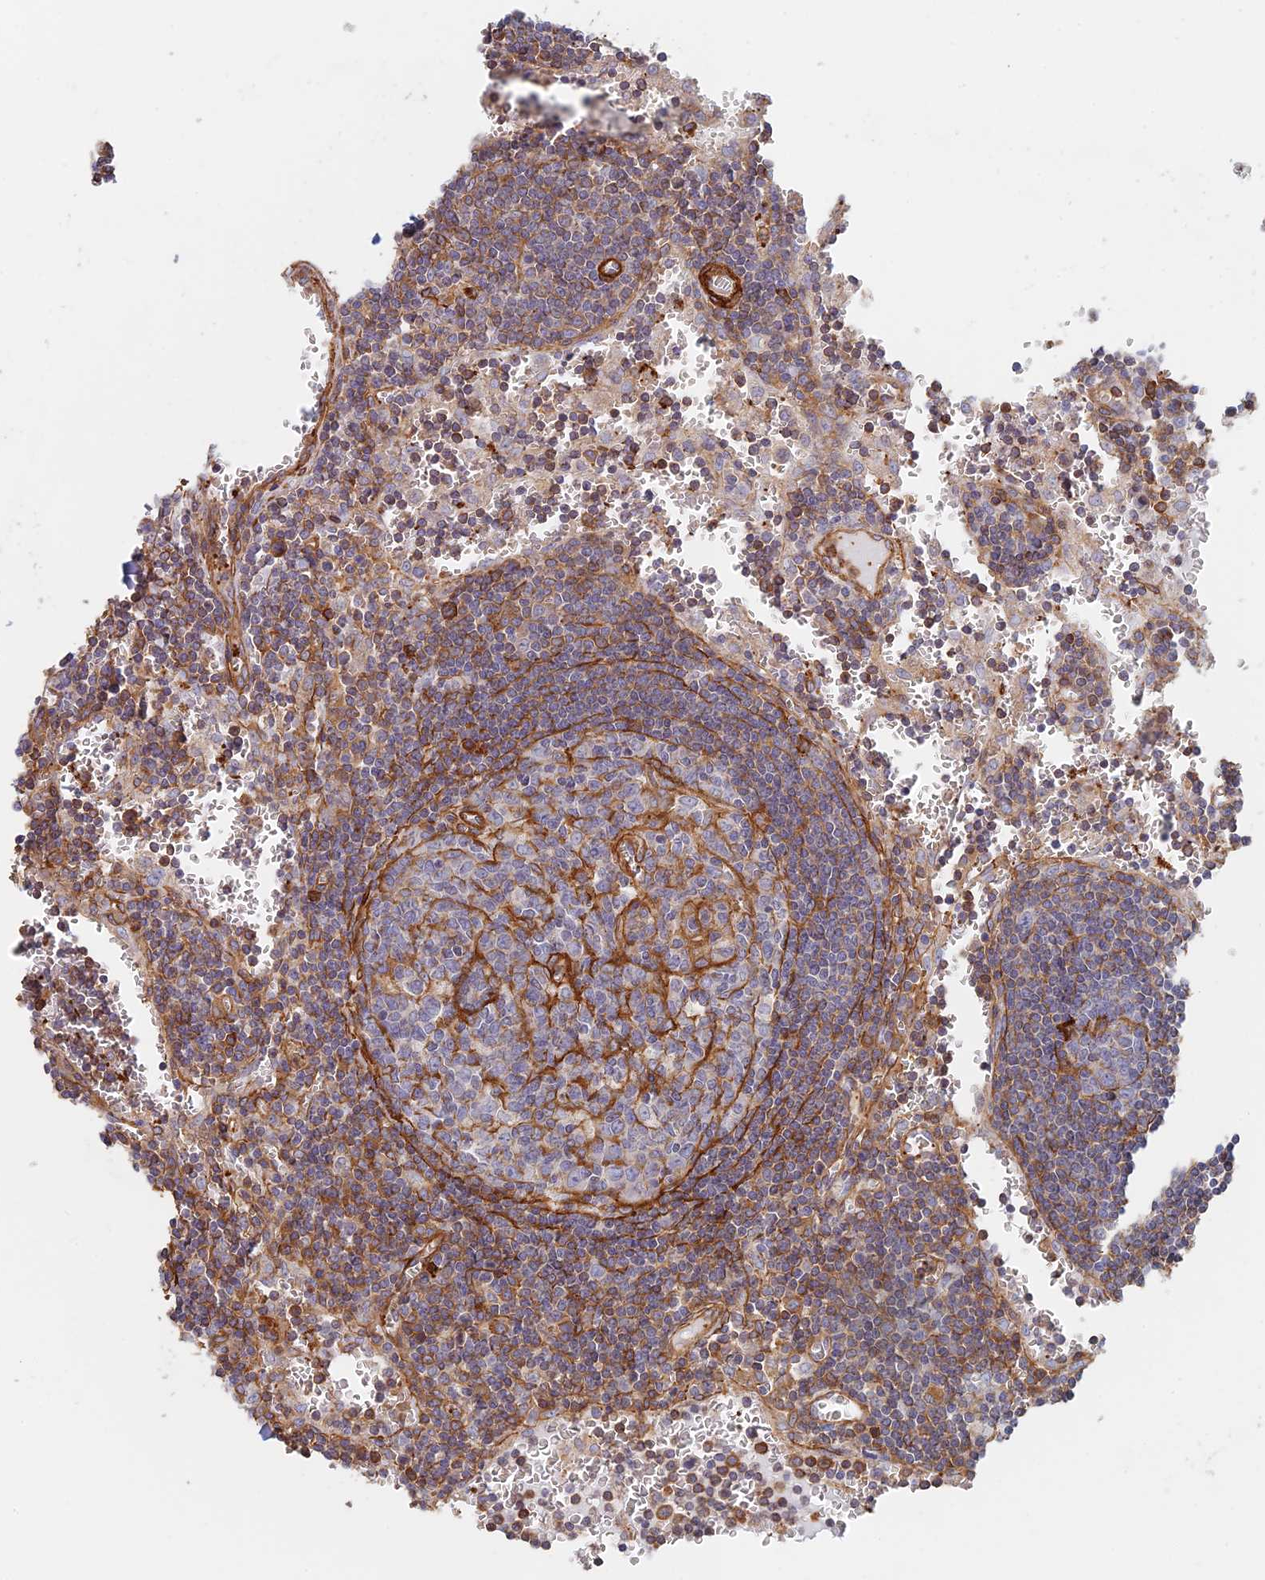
{"staining": {"intensity": "negative", "quantity": "none", "location": "none"}, "tissue": "lymph node", "cell_type": "Germinal center cells", "image_type": "normal", "snomed": [{"axis": "morphology", "description": "Normal tissue, NOS"}, {"axis": "topography", "description": "Lymph node"}], "caption": "IHC of benign lymph node demonstrates no expression in germinal center cells. (DAB immunohistochemistry visualized using brightfield microscopy, high magnification).", "gene": "PAK4", "patient": {"sex": "female", "age": 73}}